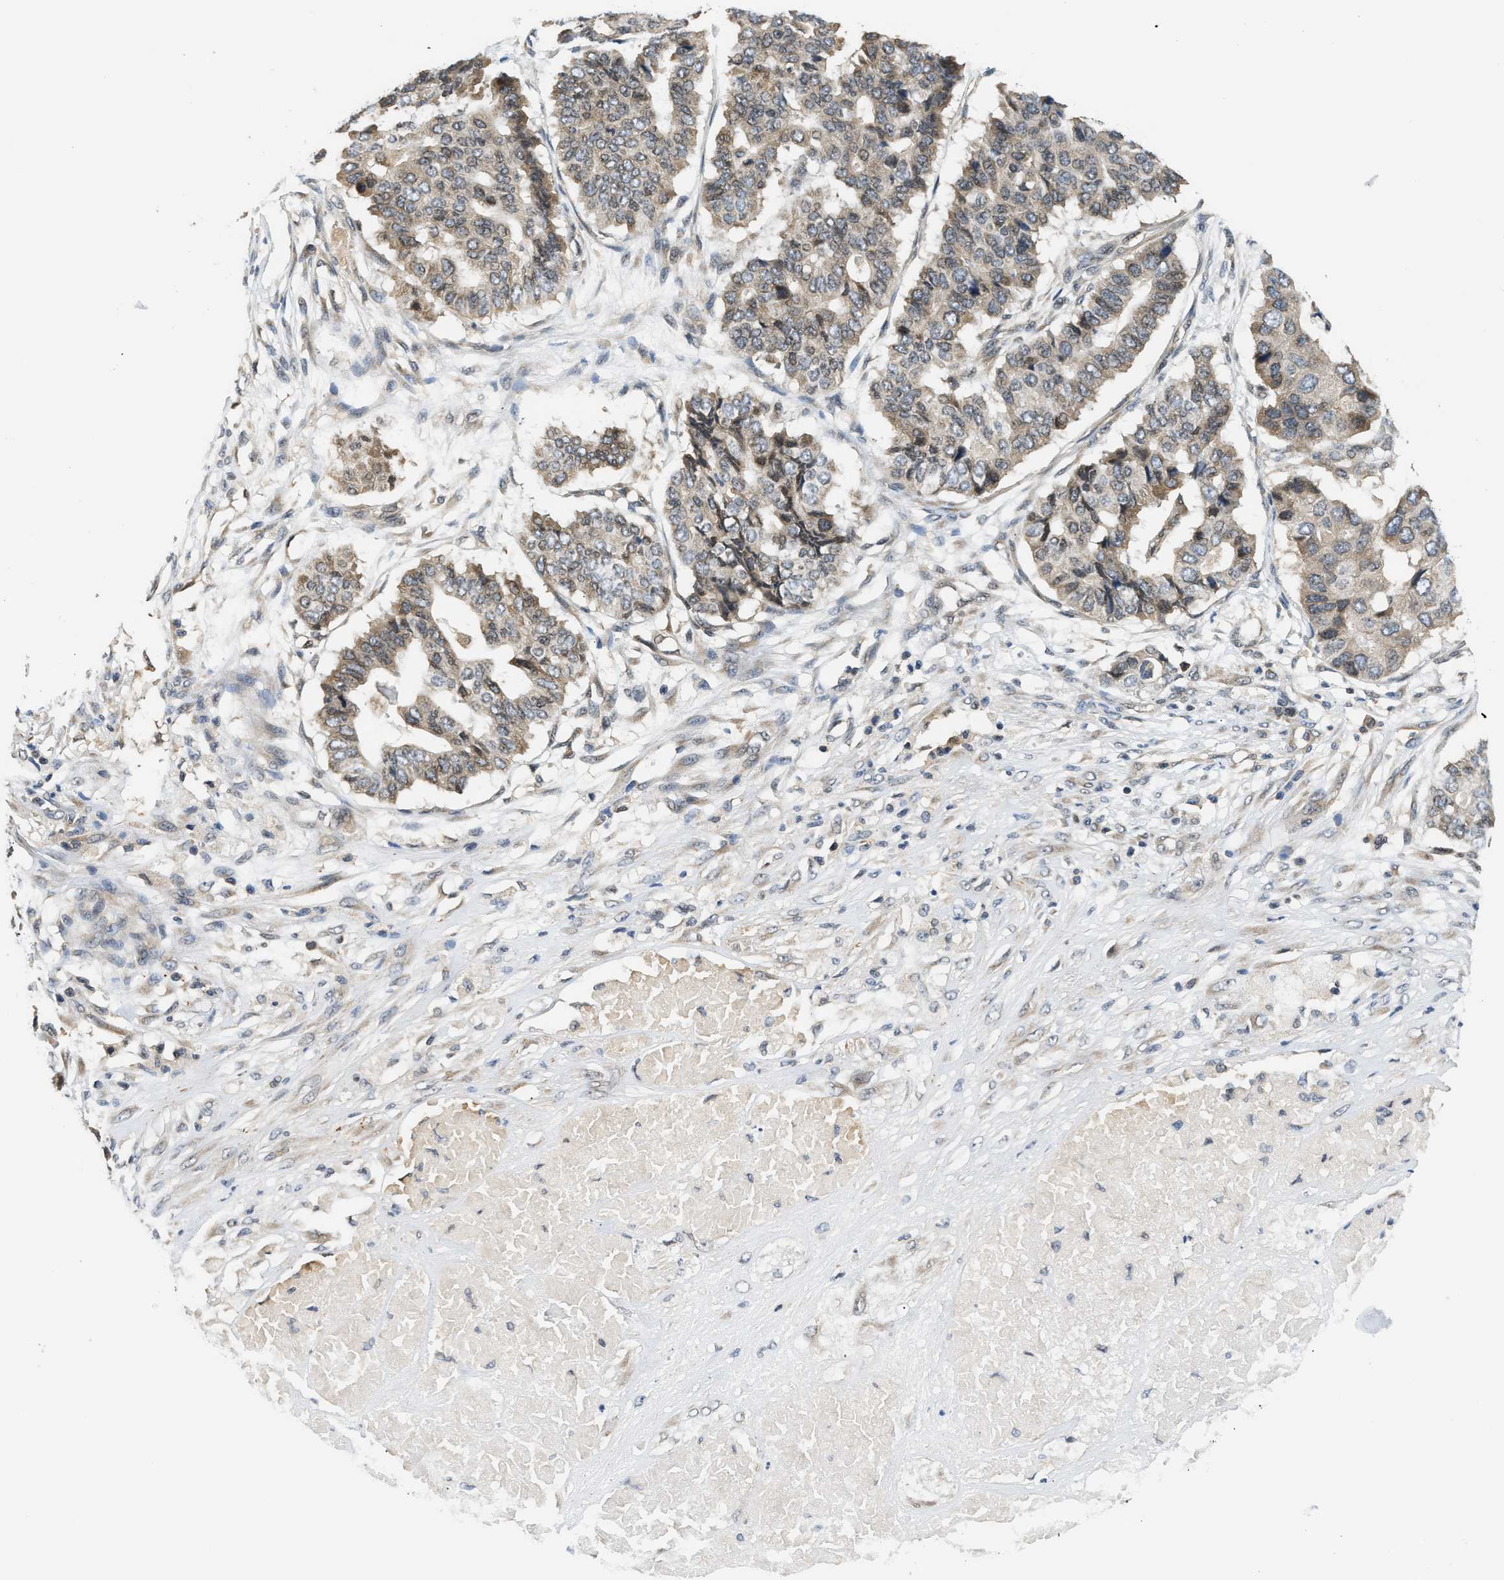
{"staining": {"intensity": "weak", "quantity": ">75%", "location": "cytoplasmic/membranous"}, "tissue": "pancreatic cancer", "cell_type": "Tumor cells", "image_type": "cancer", "snomed": [{"axis": "morphology", "description": "Adenocarcinoma, NOS"}, {"axis": "topography", "description": "Pancreas"}], "caption": "Tumor cells demonstrate low levels of weak cytoplasmic/membranous expression in approximately >75% of cells in human adenocarcinoma (pancreatic).", "gene": "RAB29", "patient": {"sex": "male", "age": 50}}